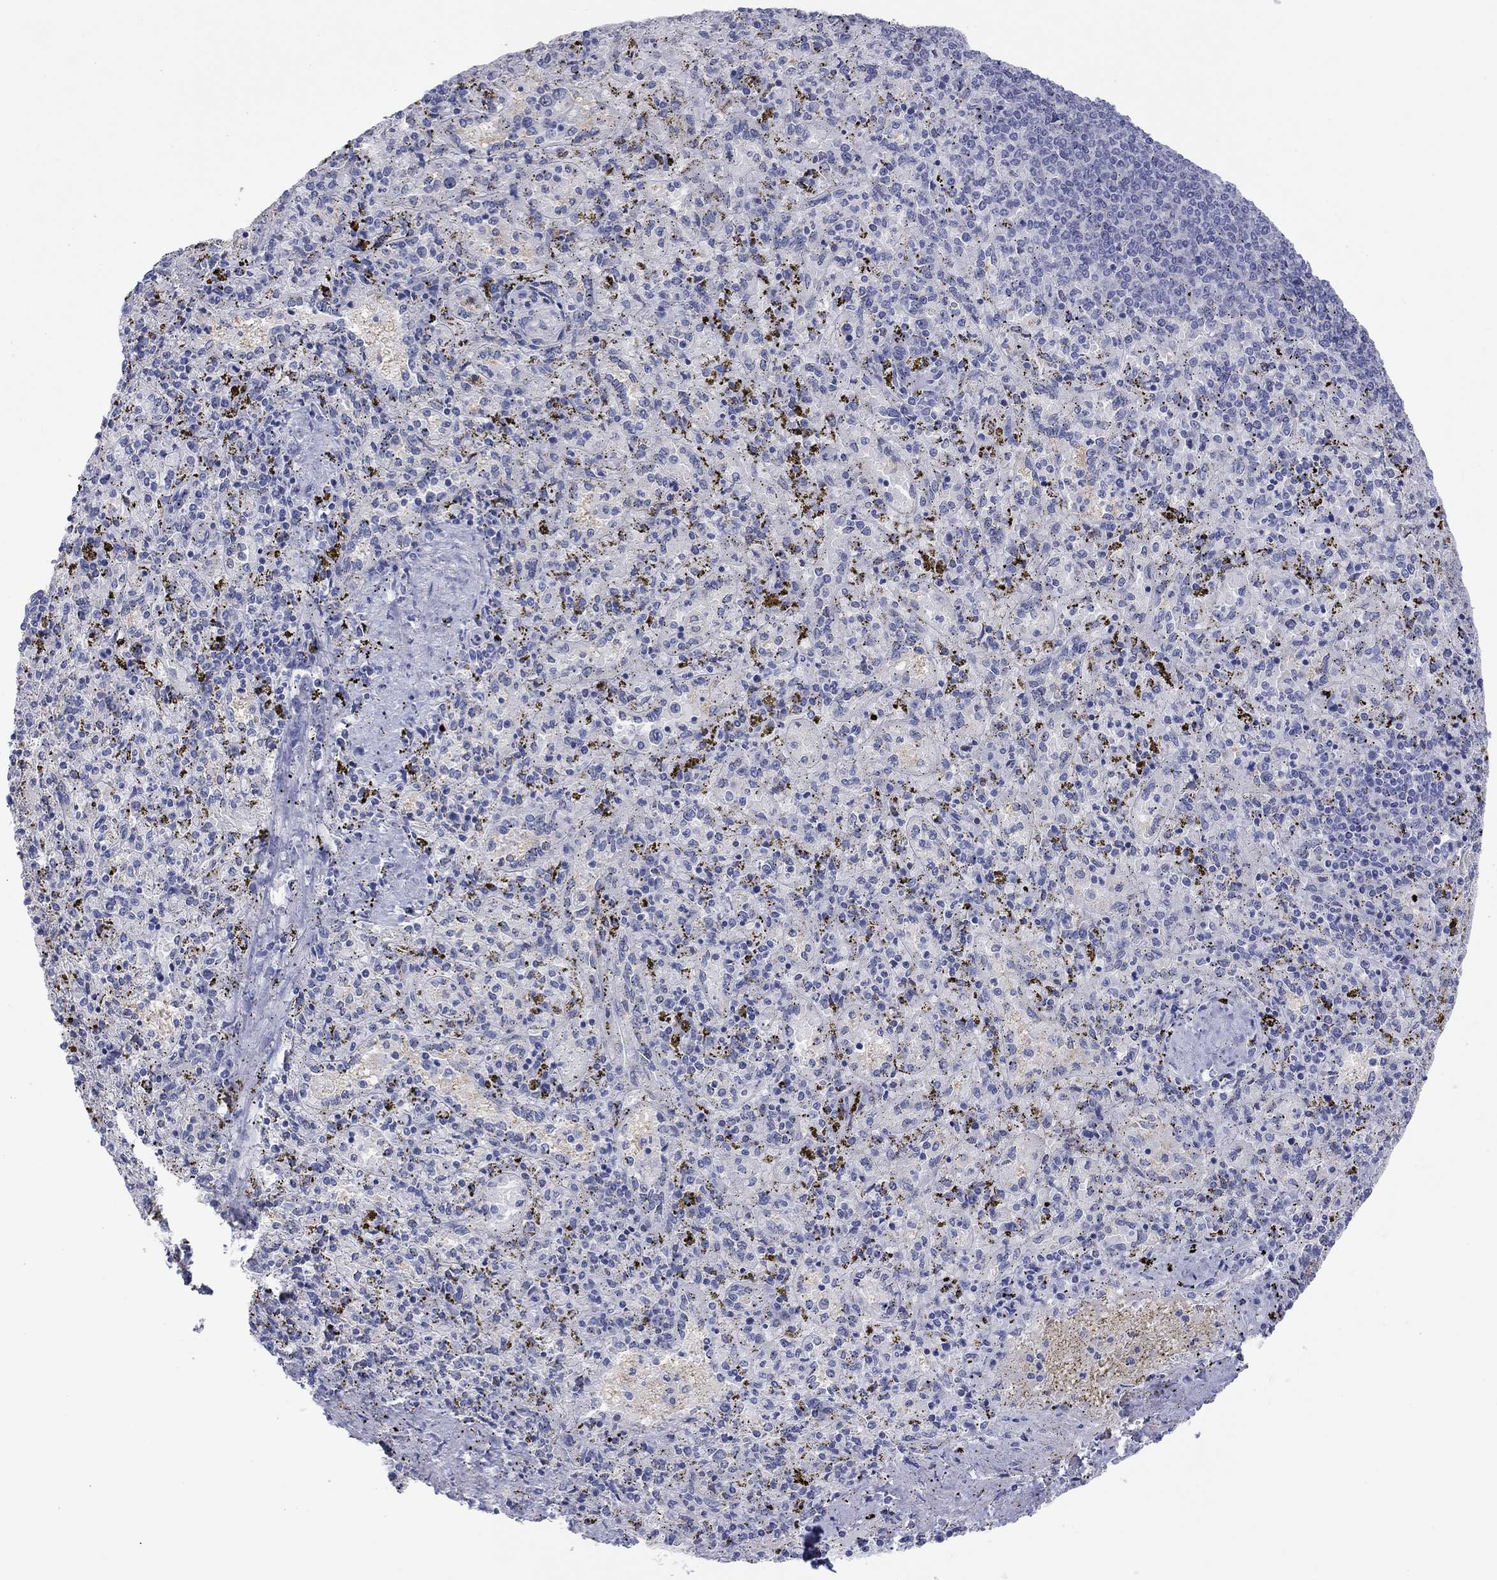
{"staining": {"intensity": "negative", "quantity": "none", "location": "none"}, "tissue": "spleen", "cell_type": "Cells in red pulp", "image_type": "normal", "snomed": [{"axis": "morphology", "description": "Normal tissue, NOS"}, {"axis": "topography", "description": "Spleen"}], "caption": "A micrograph of spleen stained for a protein shows no brown staining in cells in red pulp.", "gene": "CPNE6", "patient": {"sex": "female", "age": 50}}